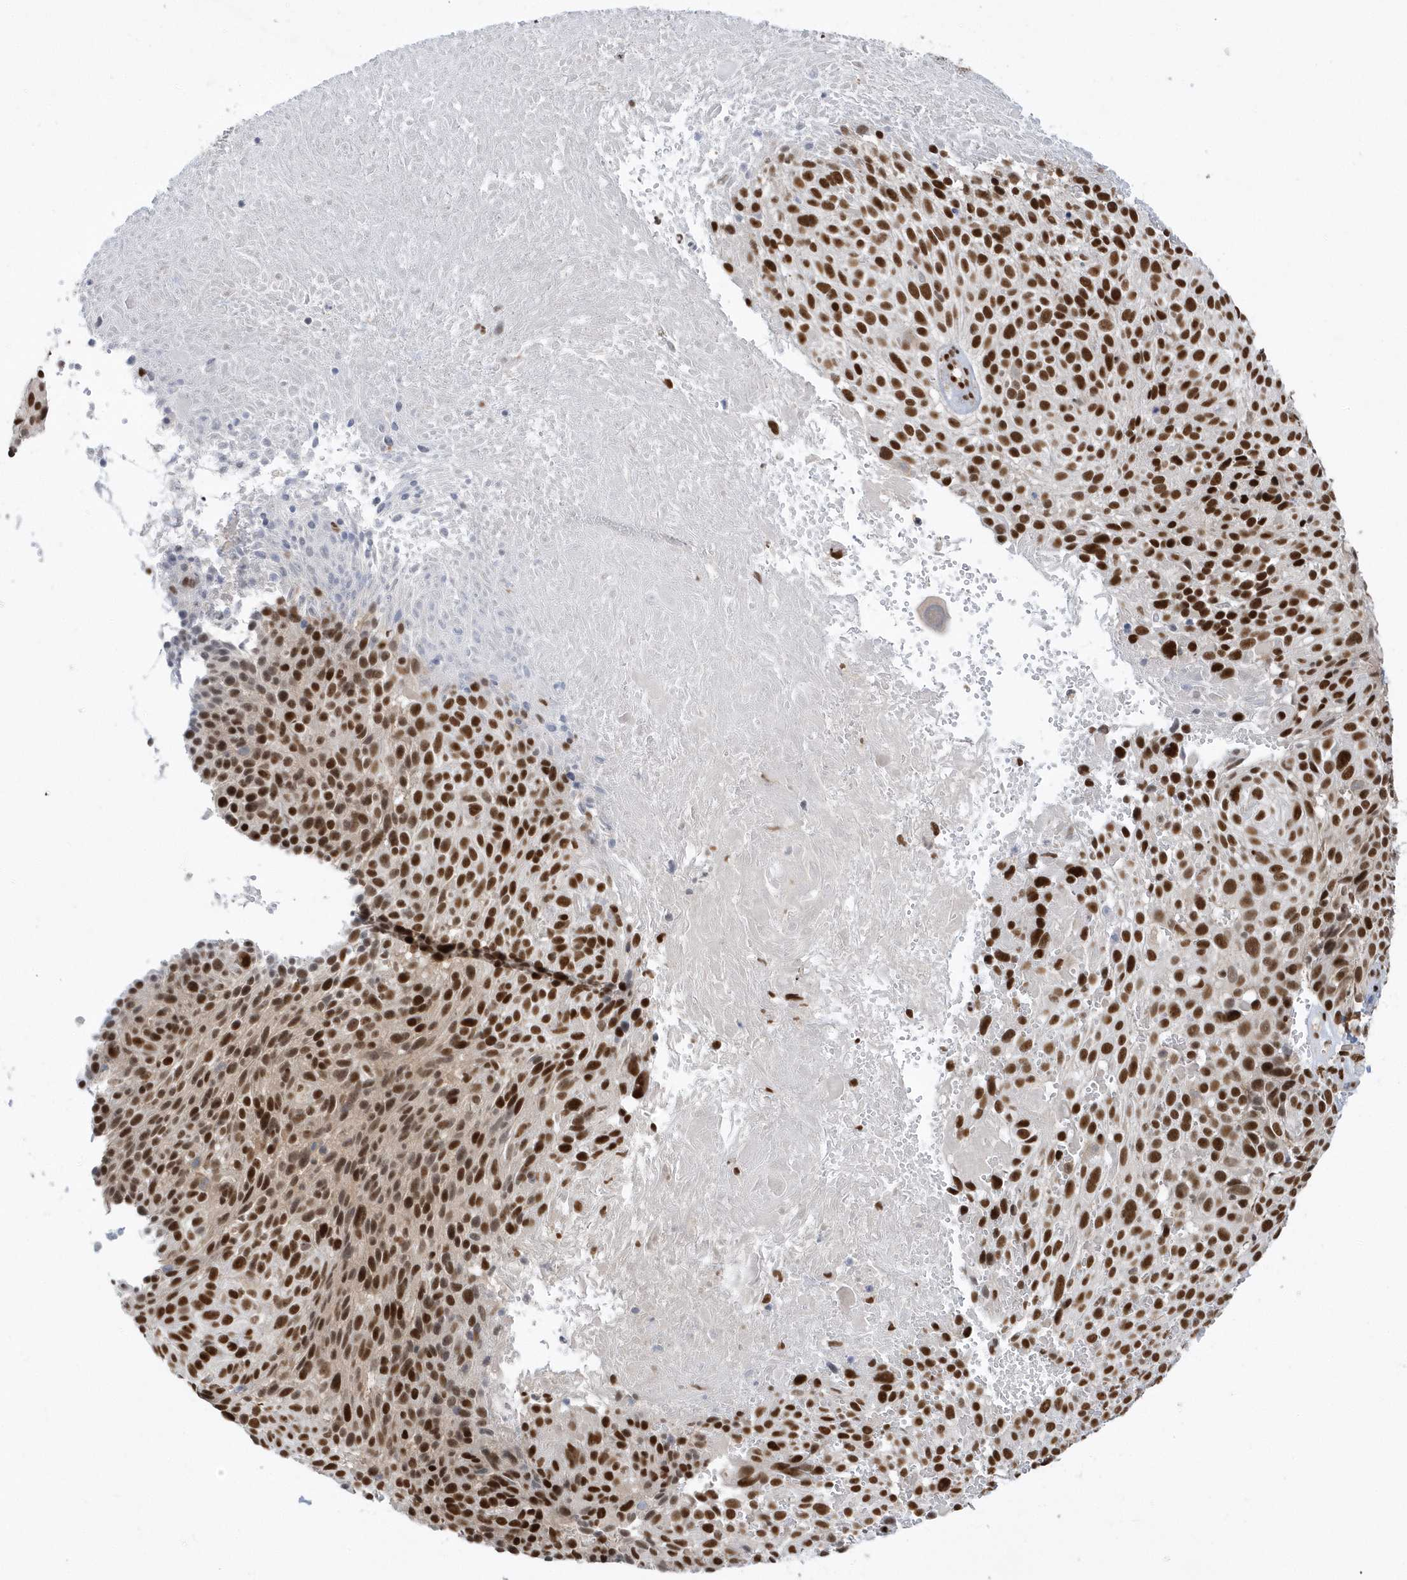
{"staining": {"intensity": "strong", "quantity": ">75%", "location": "nuclear"}, "tissue": "cervical cancer", "cell_type": "Tumor cells", "image_type": "cancer", "snomed": [{"axis": "morphology", "description": "Squamous cell carcinoma, NOS"}, {"axis": "topography", "description": "Cervix"}], "caption": "A brown stain highlights strong nuclear positivity of a protein in human cervical cancer tumor cells.", "gene": "SEPHS1", "patient": {"sex": "female", "age": 74}}